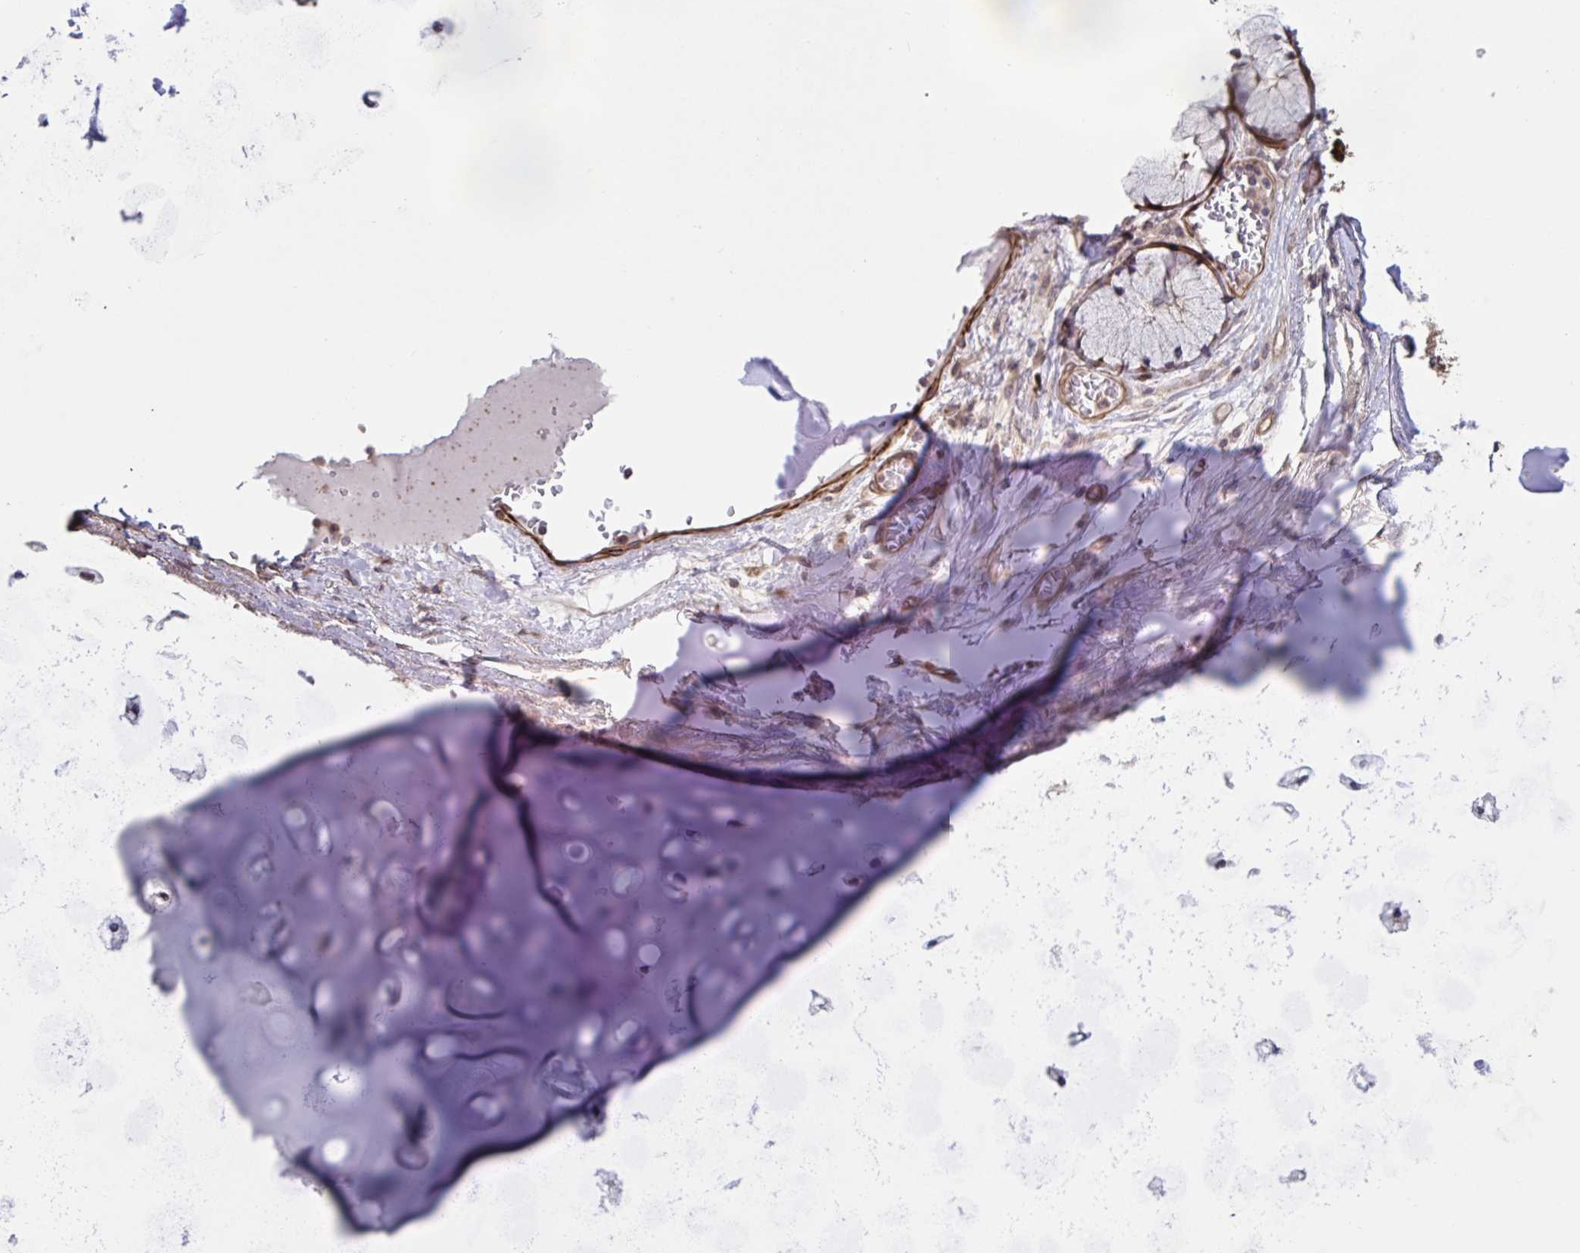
{"staining": {"intensity": "negative", "quantity": "none", "location": "none"}, "tissue": "adipose tissue", "cell_type": "Adipocytes", "image_type": "normal", "snomed": [{"axis": "morphology", "description": "Normal tissue, NOS"}, {"axis": "topography", "description": "Lymph node"}, {"axis": "topography", "description": "Bronchus"}], "caption": "DAB (3,3'-diaminobenzidine) immunohistochemical staining of benign adipose tissue exhibits no significant expression in adipocytes.", "gene": "IPO5", "patient": {"sex": "male", "age": 56}}